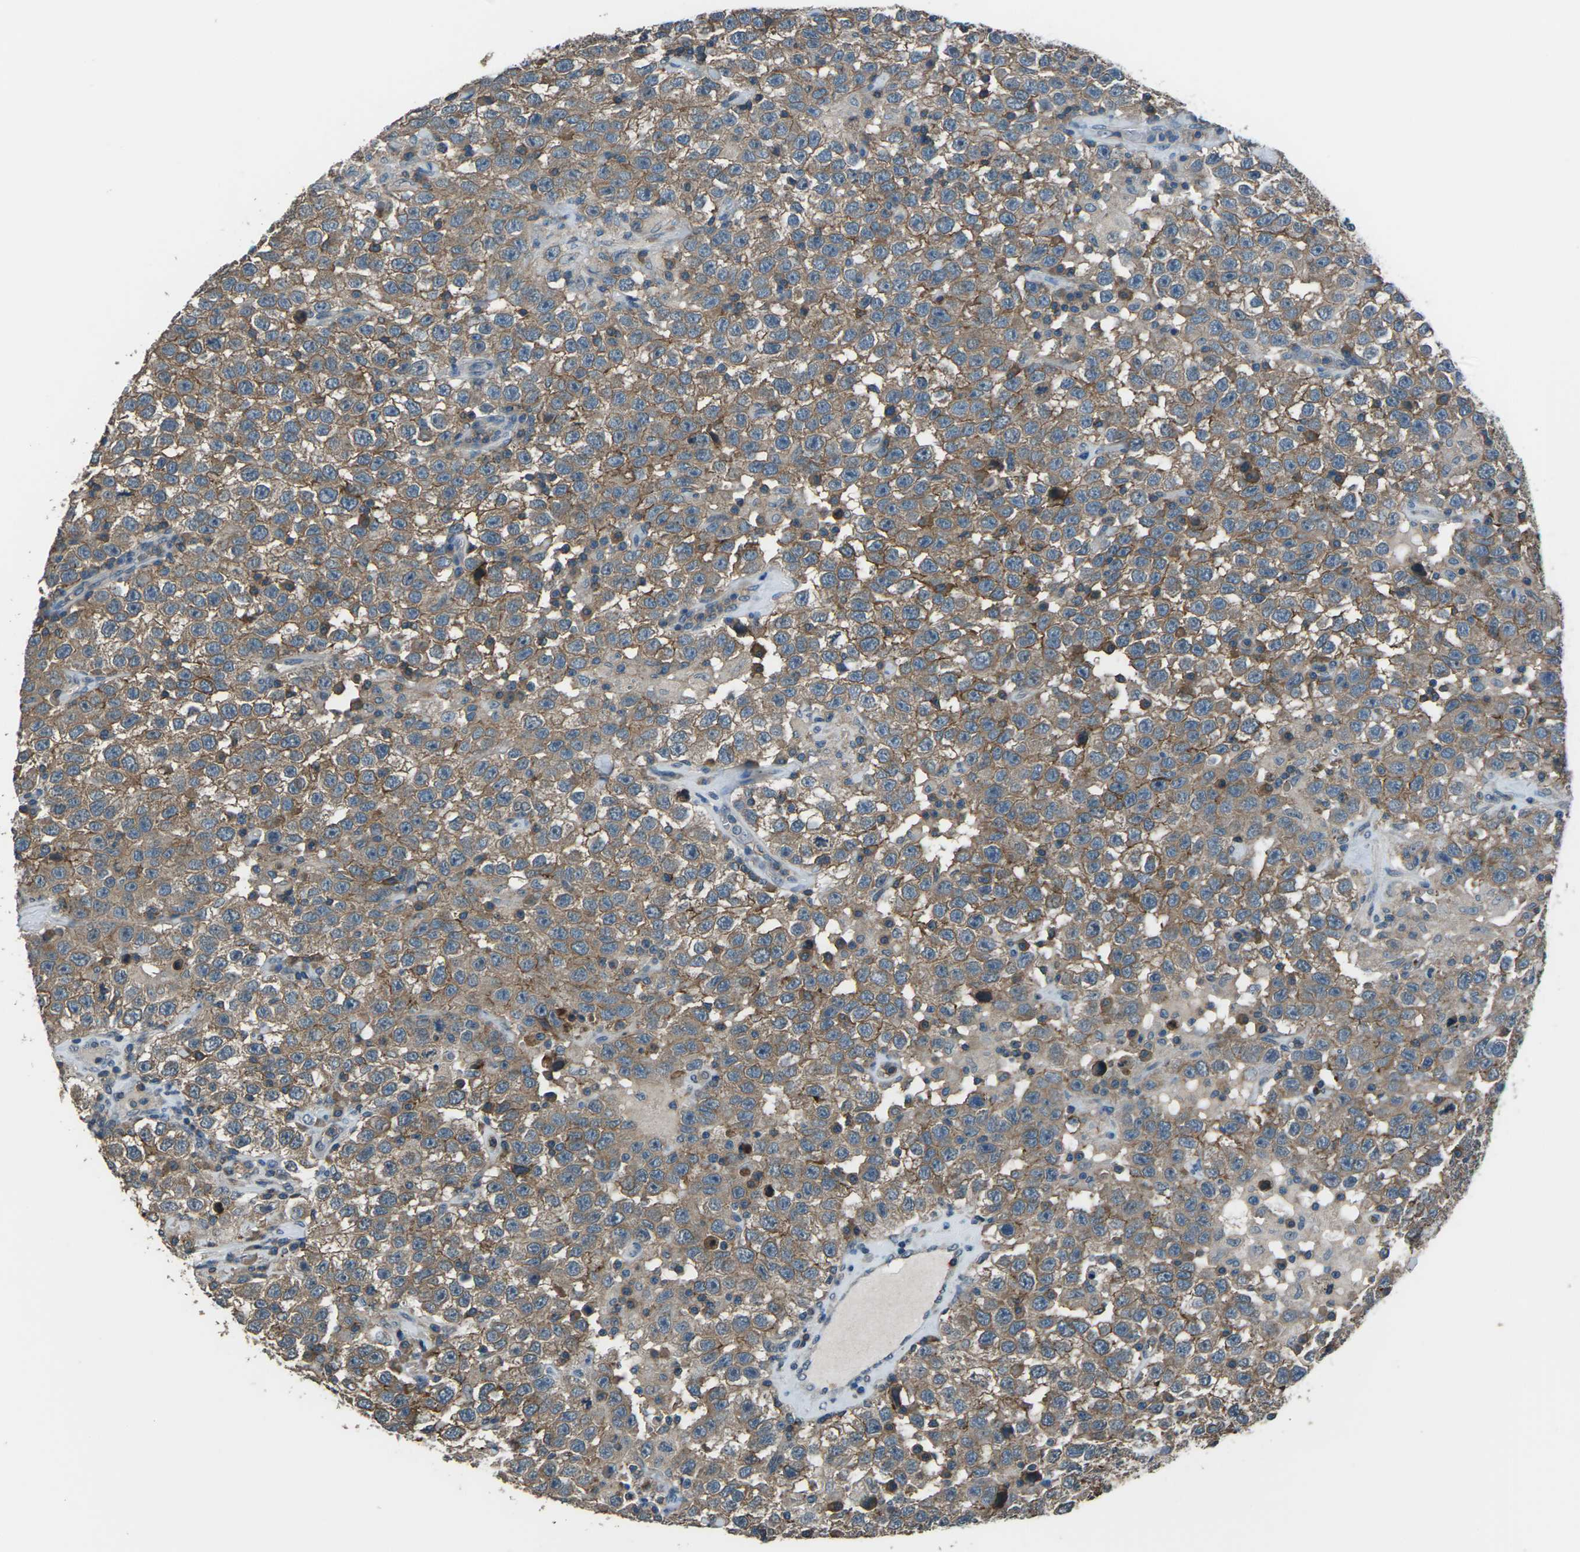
{"staining": {"intensity": "moderate", "quantity": ">75%", "location": "cytoplasmic/membranous"}, "tissue": "testis cancer", "cell_type": "Tumor cells", "image_type": "cancer", "snomed": [{"axis": "morphology", "description": "Seminoma, NOS"}, {"axis": "topography", "description": "Testis"}], "caption": "Protein staining by immunohistochemistry (IHC) demonstrates moderate cytoplasmic/membranous positivity in approximately >75% of tumor cells in testis cancer.", "gene": "CMTM4", "patient": {"sex": "male", "age": 41}}